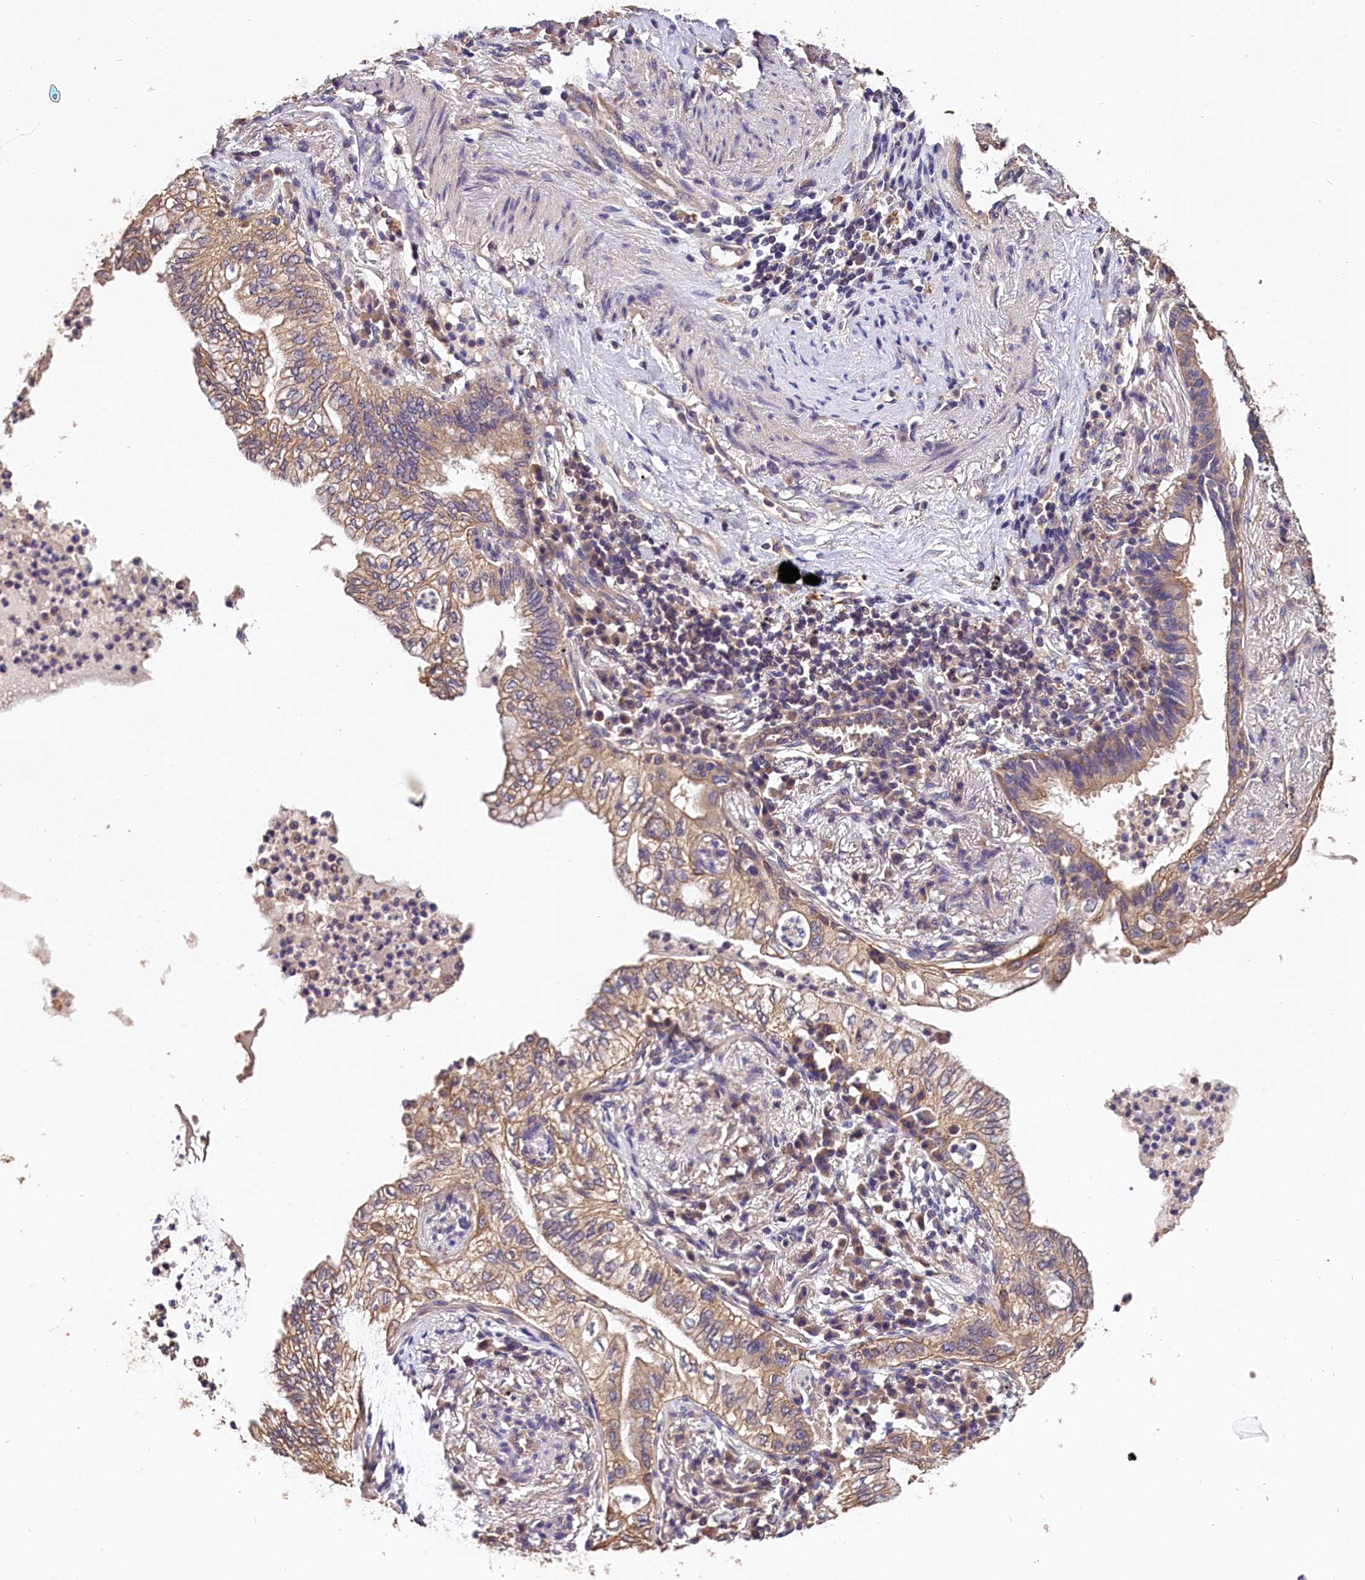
{"staining": {"intensity": "moderate", "quantity": ">75%", "location": "cytoplasmic/membranous"}, "tissue": "lung cancer", "cell_type": "Tumor cells", "image_type": "cancer", "snomed": [{"axis": "morphology", "description": "Normal tissue, NOS"}, {"axis": "morphology", "description": "Adenocarcinoma, NOS"}, {"axis": "topography", "description": "Bronchus"}, {"axis": "topography", "description": "Lung"}], "caption": "An image of lung adenocarcinoma stained for a protein shows moderate cytoplasmic/membranous brown staining in tumor cells. Using DAB (3,3'-diaminobenzidine) (brown) and hematoxylin (blue) stains, captured at high magnification using brightfield microscopy.", "gene": "OAS3", "patient": {"sex": "female", "age": 70}}